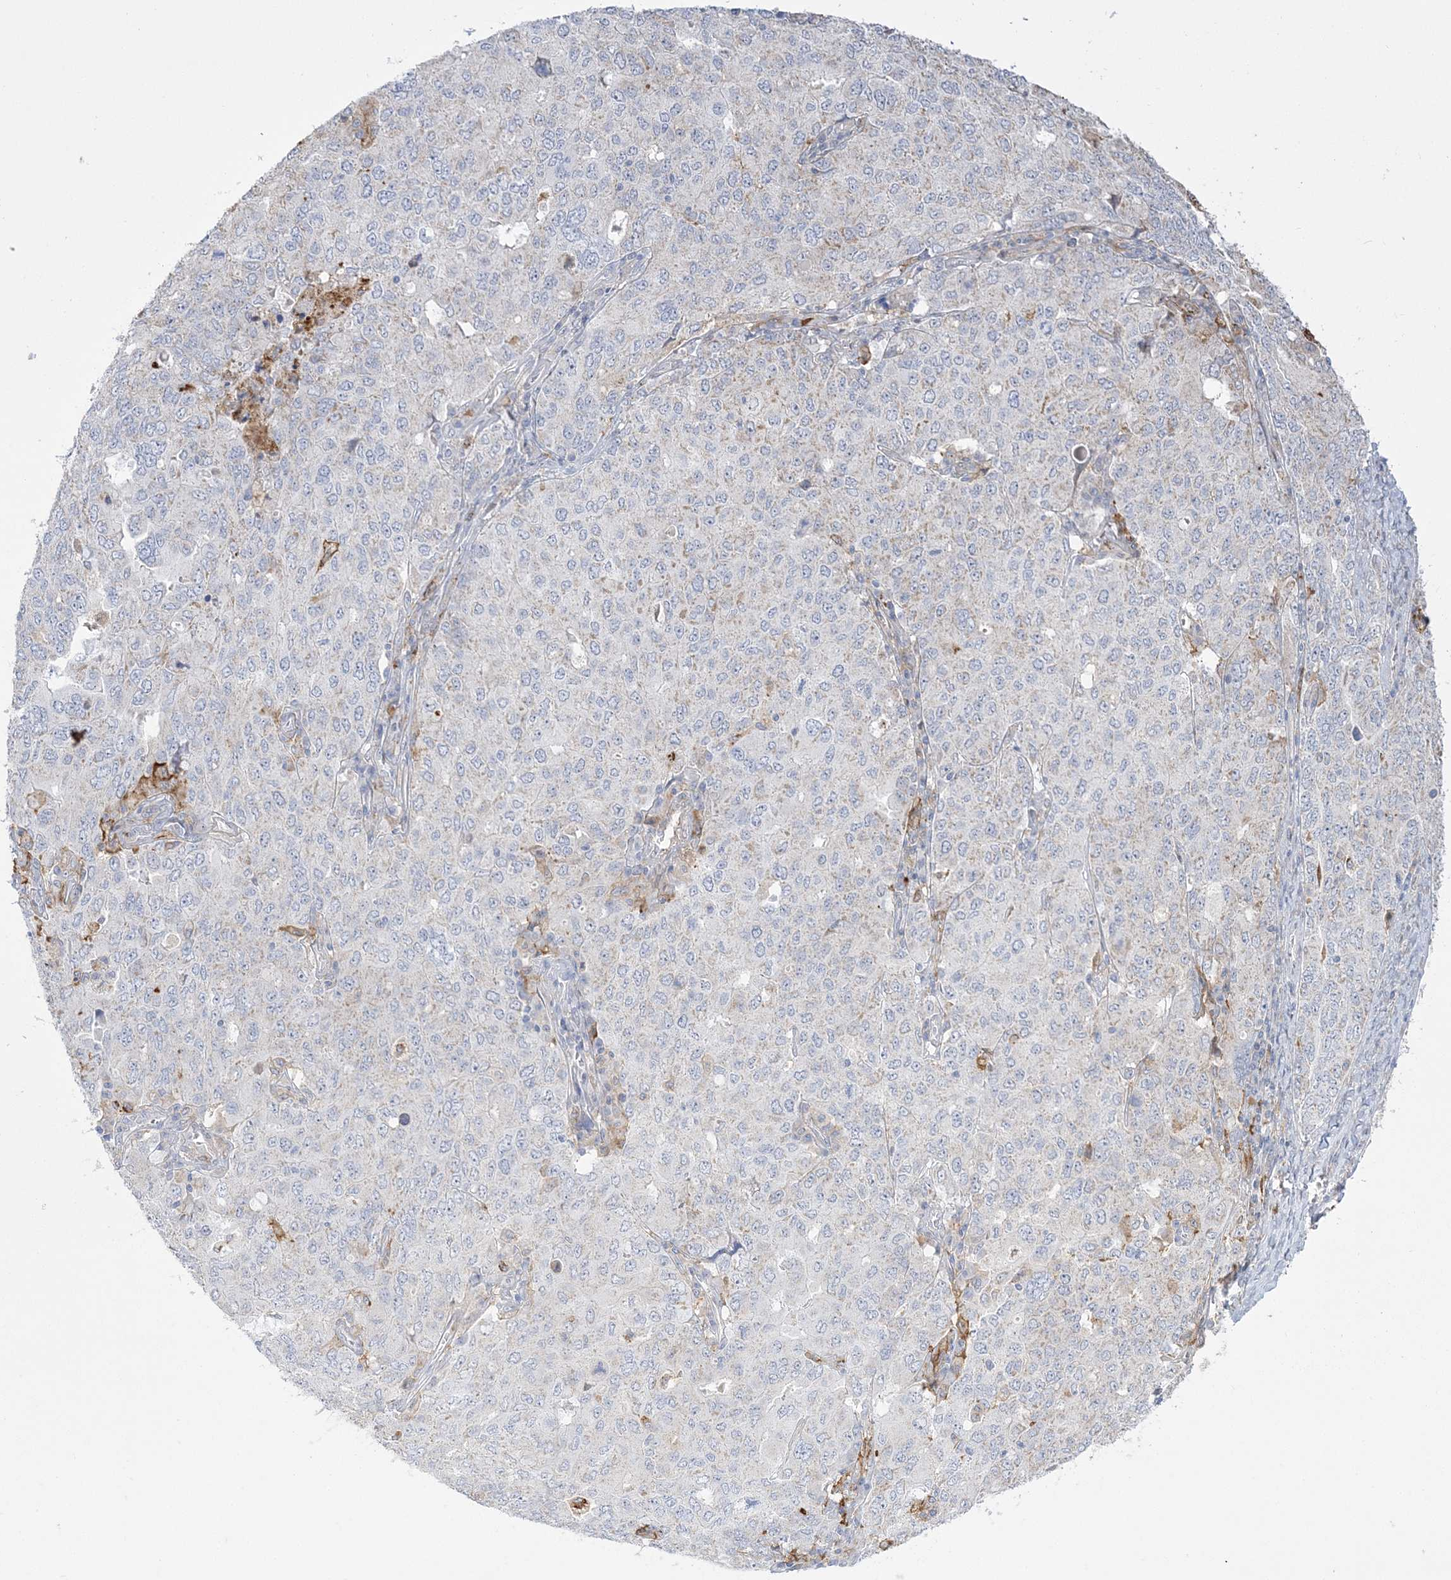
{"staining": {"intensity": "negative", "quantity": "none", "location": "none"}, "tissue": "ovarian cancer", "cell_type": "Tumor cells", "image_type": "cancer", "snomed": [{"axis": "morphology", "description": "Carcinoma, endometroid"}, {"axis": "topography", "description": "Ovary"}], "caption": "A photomicrograph of human ovarian cancer is negative for staining in tumor cells.", "gene": "HAAO", "patient": {"sex": "female", "age": 62}}